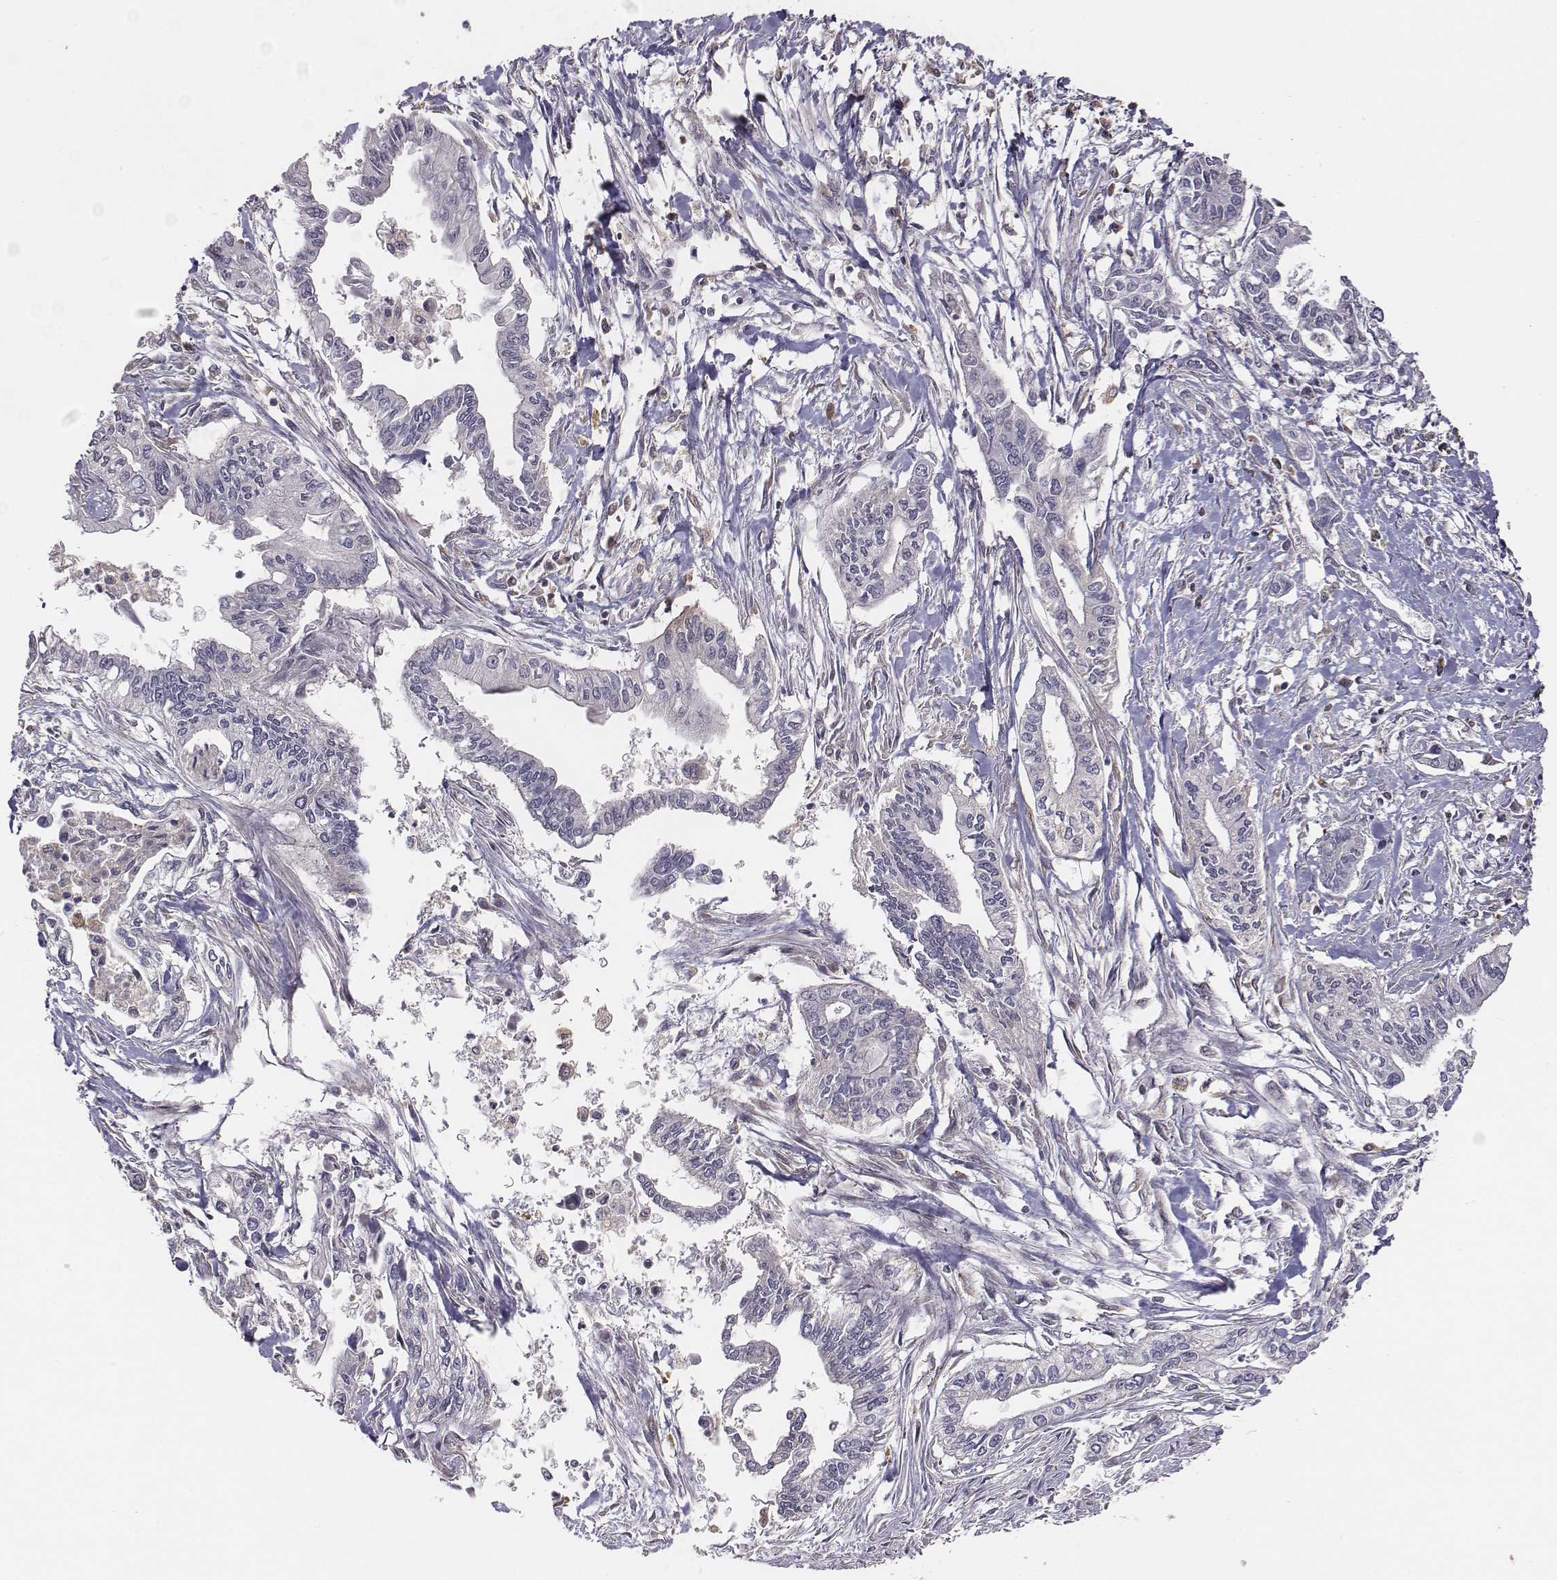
{"staining": {"intensity": "negative", "quantity": "none", "location": "none"}, "tissue": "pancreatic cancer", "cell_type": "Tumor cells", "image_type": "cancer", "snomed": [{"axis": "morphology", "description": "Adenocarcinoma, NOS"}, {"axis": "topography", "description": "Pancreas"}], "caption": "Image shows no significant protein positivity in tumor cells of pancreatic adenocarcinoma.", "gene": "AP1B1", "patient": {"sex": "male", "age": 60}}